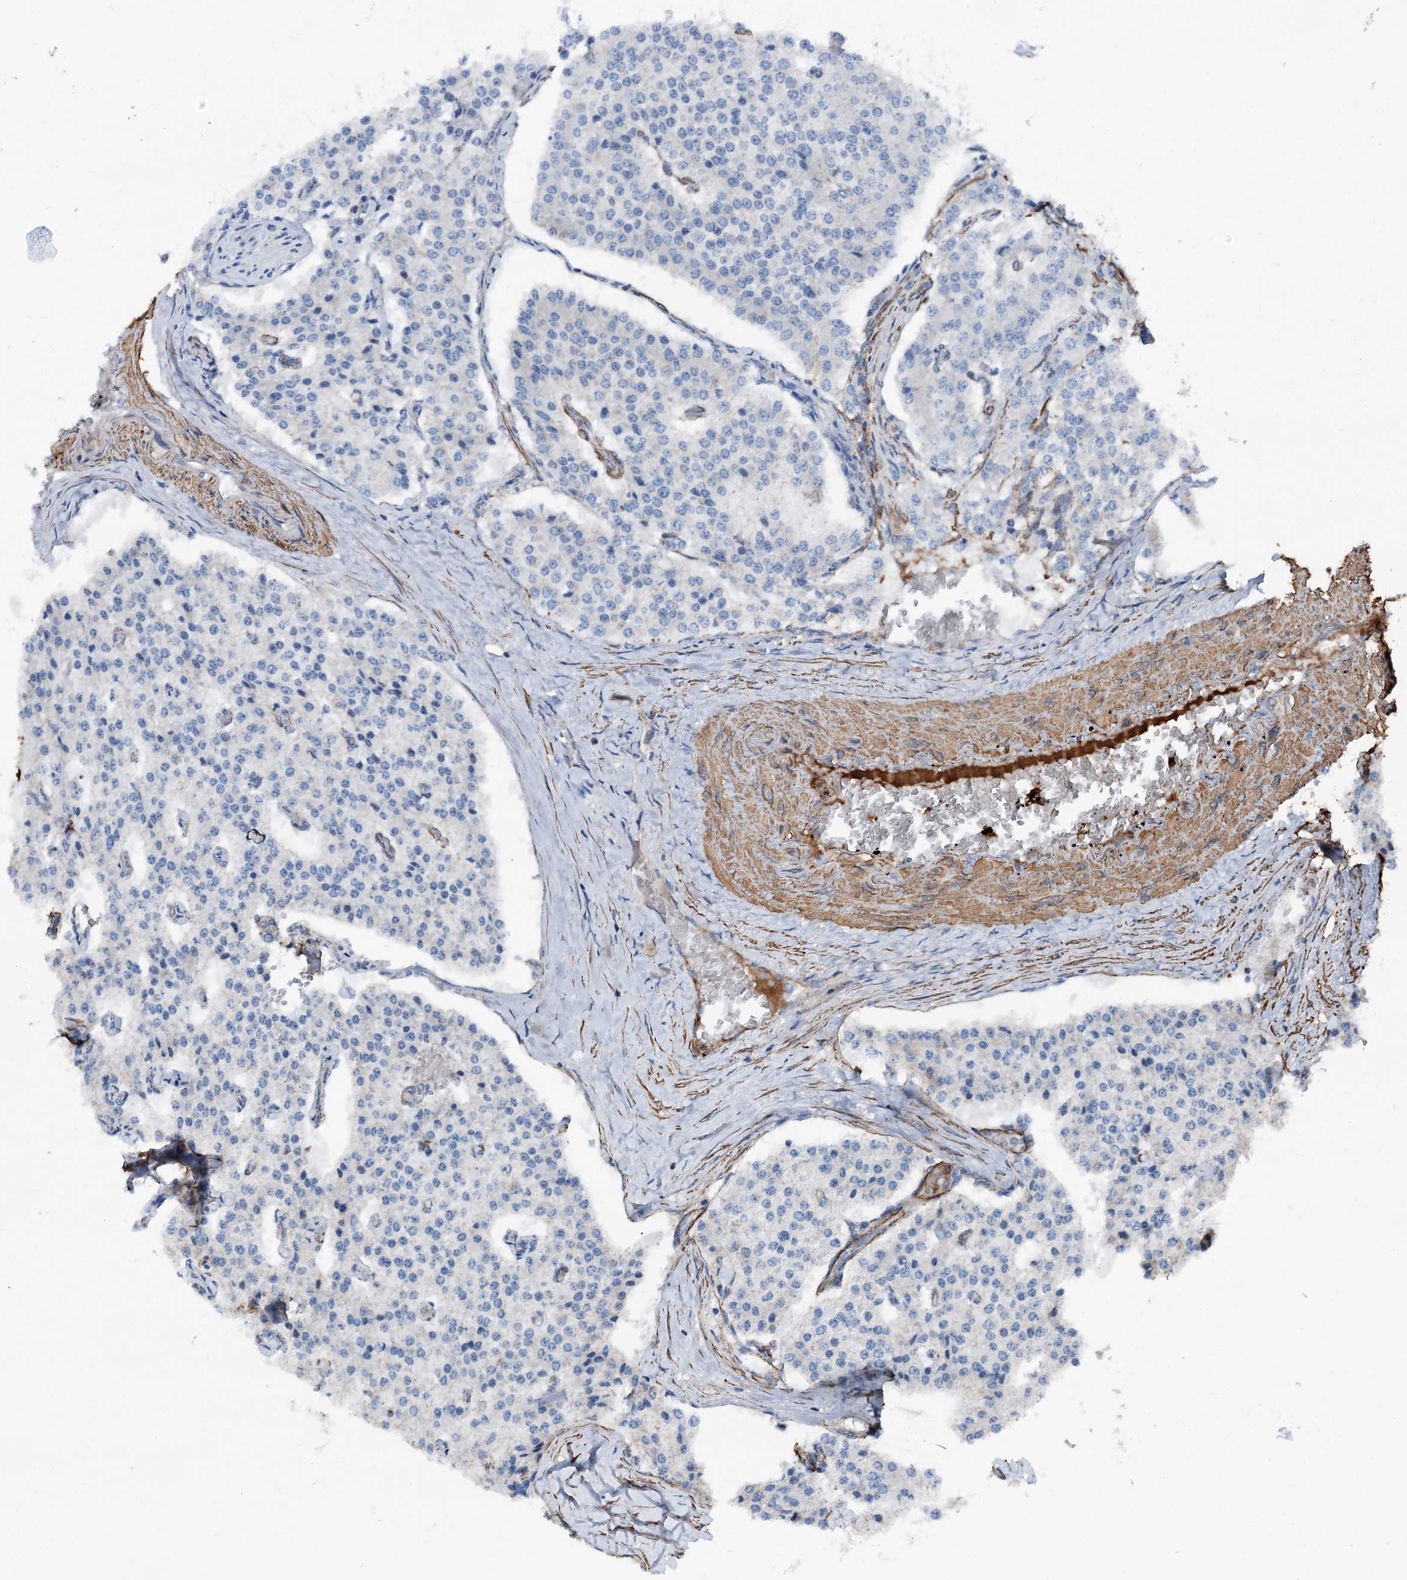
{"staining": {"intensity": "negative", "quantity": "none", "location": "none"}, "tissue": "carcinoid", "cell_type": "Tumor cells", "image_type": "cancer", "snomed": [{"axis": "morphology", "description": "Carcinoid, malignant, NOS"}, {"axis": "topography", "description": "Colon"}], "caption": "Immunohistochemical staining of human malignant carcinoid exhibits no significant staining in tumor cells. Nuclei are stained in blue.", "gene": "DDIAS", "patient": {"sex": "female", "age": 52}}